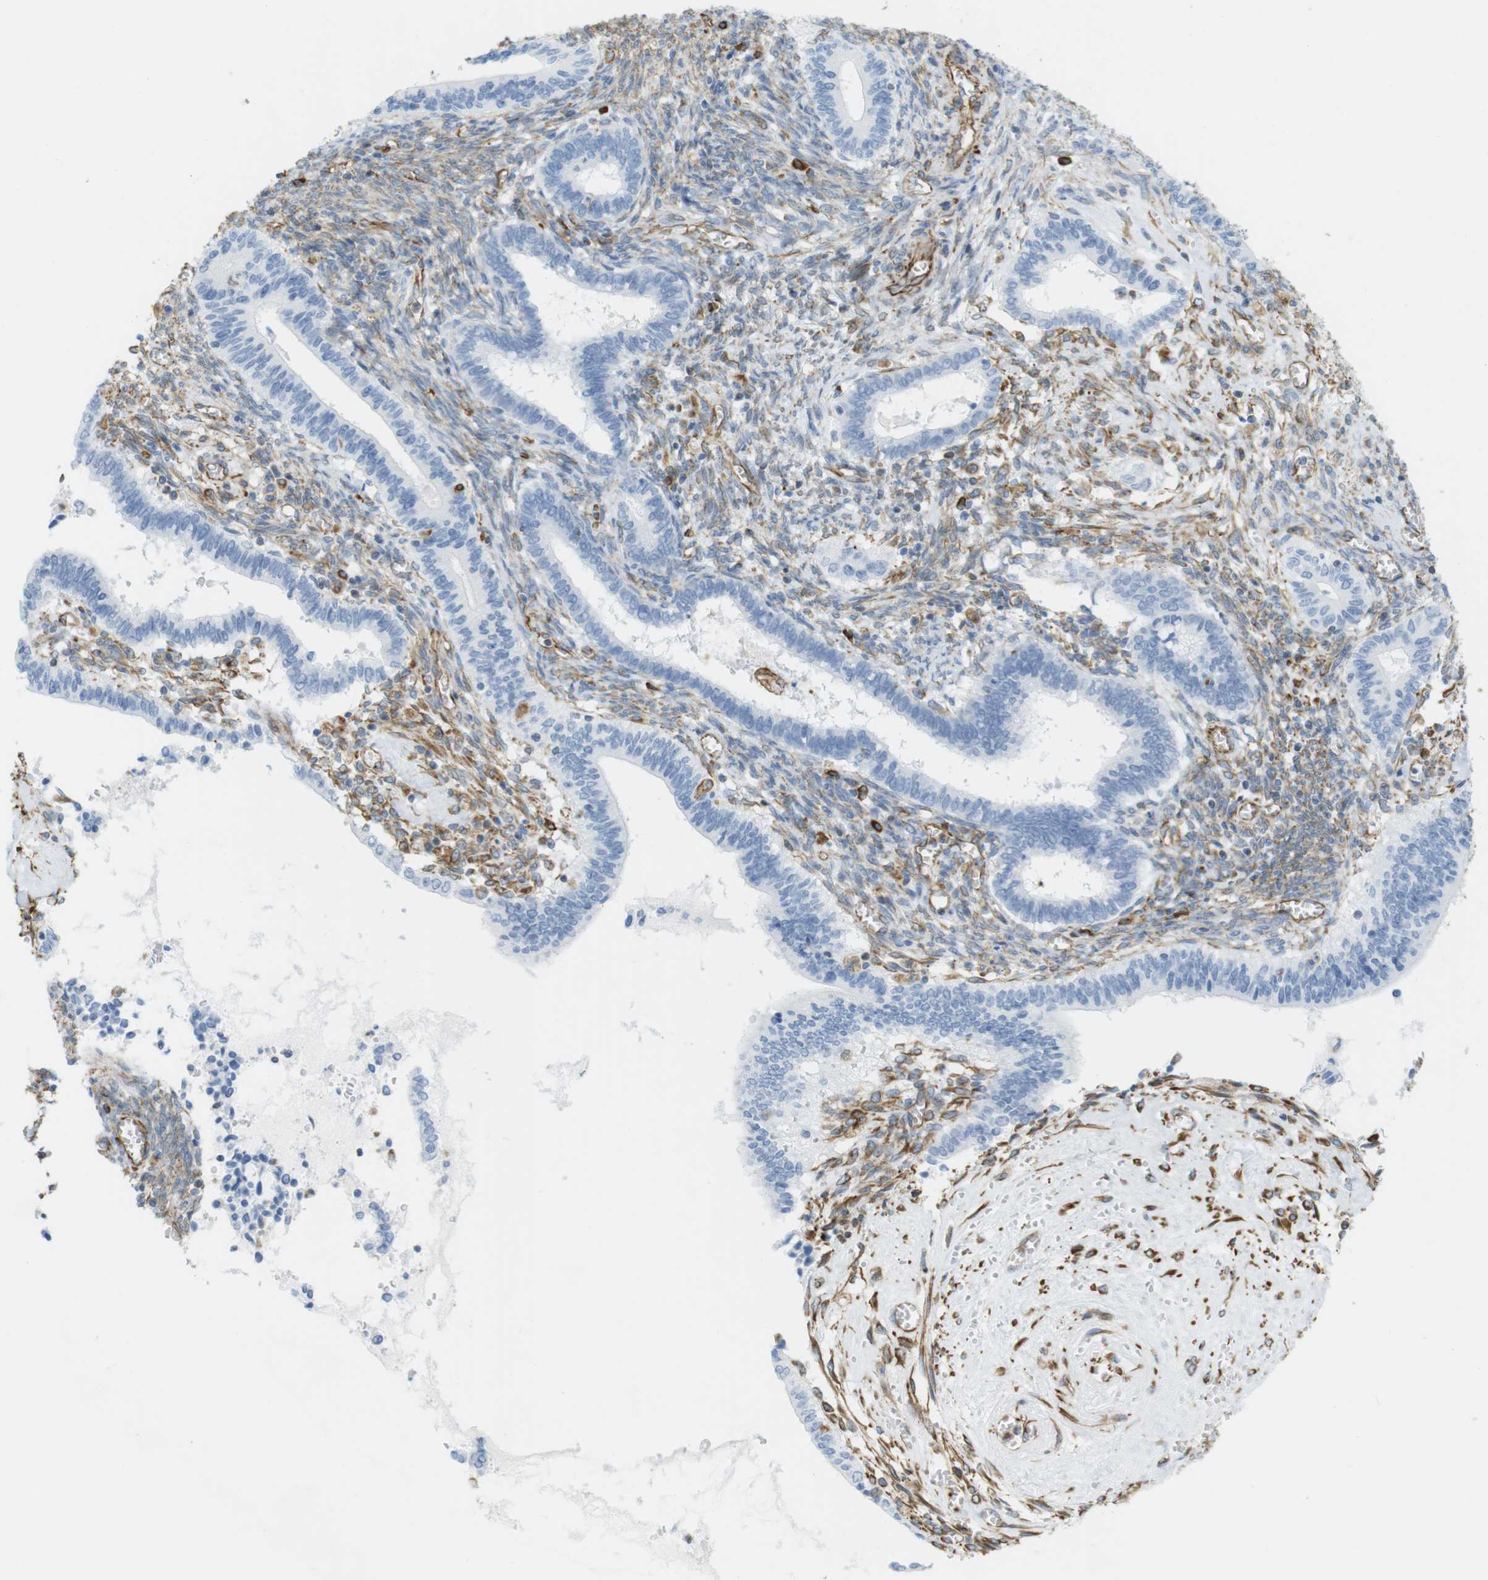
{"staining": {"intensity": "negative", "quantity": "none", "location": "none"}, "tissue": "cervical cancer", "cell_type": "Tumor cells", "image_type": "cancer", "snomed": [{"axis": "morphology", "description": "Adenocarcinoma, NOS"}, {"axis": "topography", "description": "Cervix"}], "caption": "This is a photomicrograph of immunohistochemistry (IHC) staining of cervical cancer (adenocarcinoma), which shows no staining in tumor cells.", "gene": "MS4A10", "patient": {"sex": "female", "age": 44}}